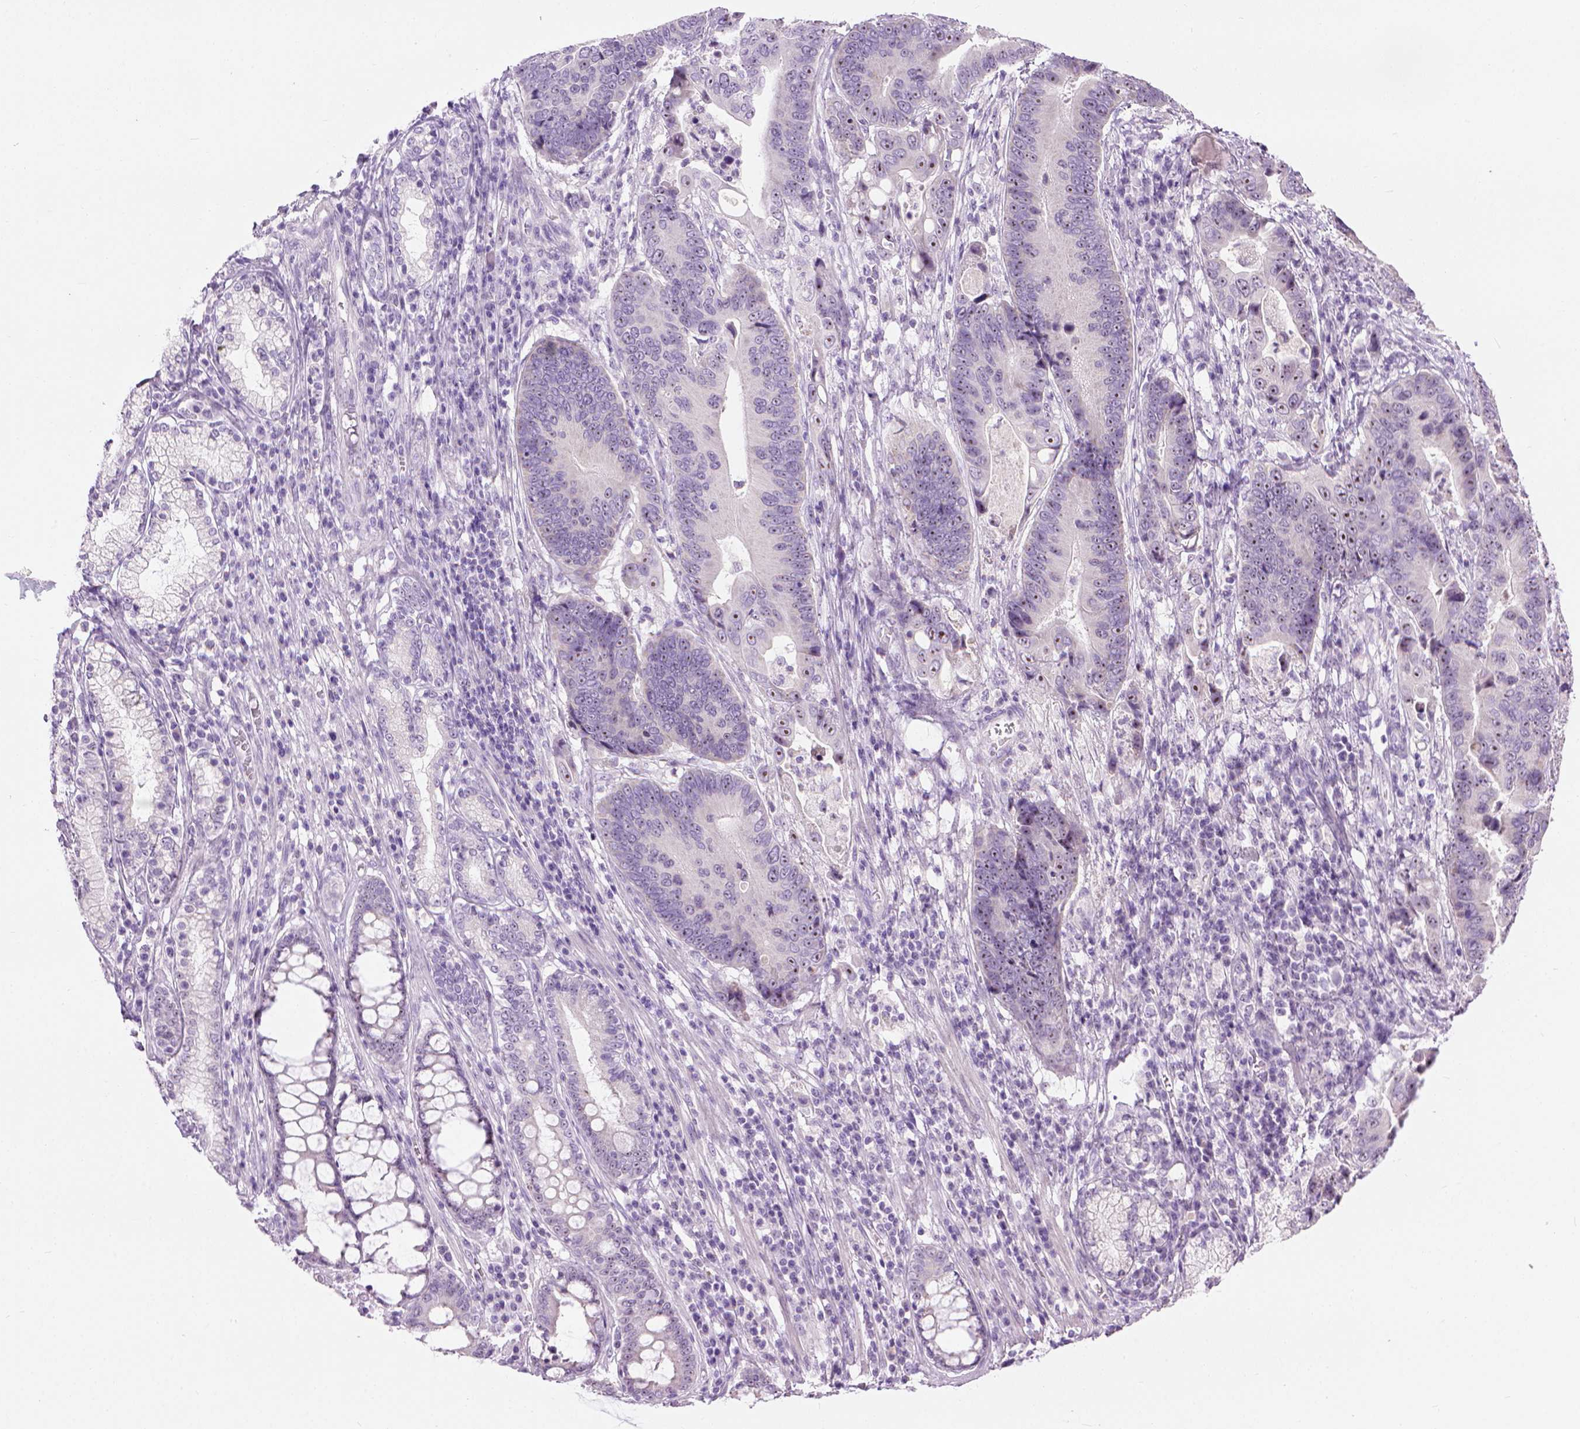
{"staining": {"intensity": "moderate", "quantity": "25%-75%", "location": "nuclear"}, "tissue": "stomach cancer", "cell_type": "Tumor cells", "image_type": "cancer", "snomed": [{"axis": "morphology", "description": "Adenocarcinoma, NOS"}, {"axis": "topography", "description": "Stomach"}], "caption": "High-magnification brightfield microscopy of stomach cancer stained with DAB (3,3'-diaminobenzidine) (brown) and counterstained with hematoxylin (blue). tumor cells exhibit moderate nuclear staining is identified in approximately25%-75% of cells. Nuclei are stained in blue.", "gene": "UTP4", "patient": {"sex": "male", "age": 84}}